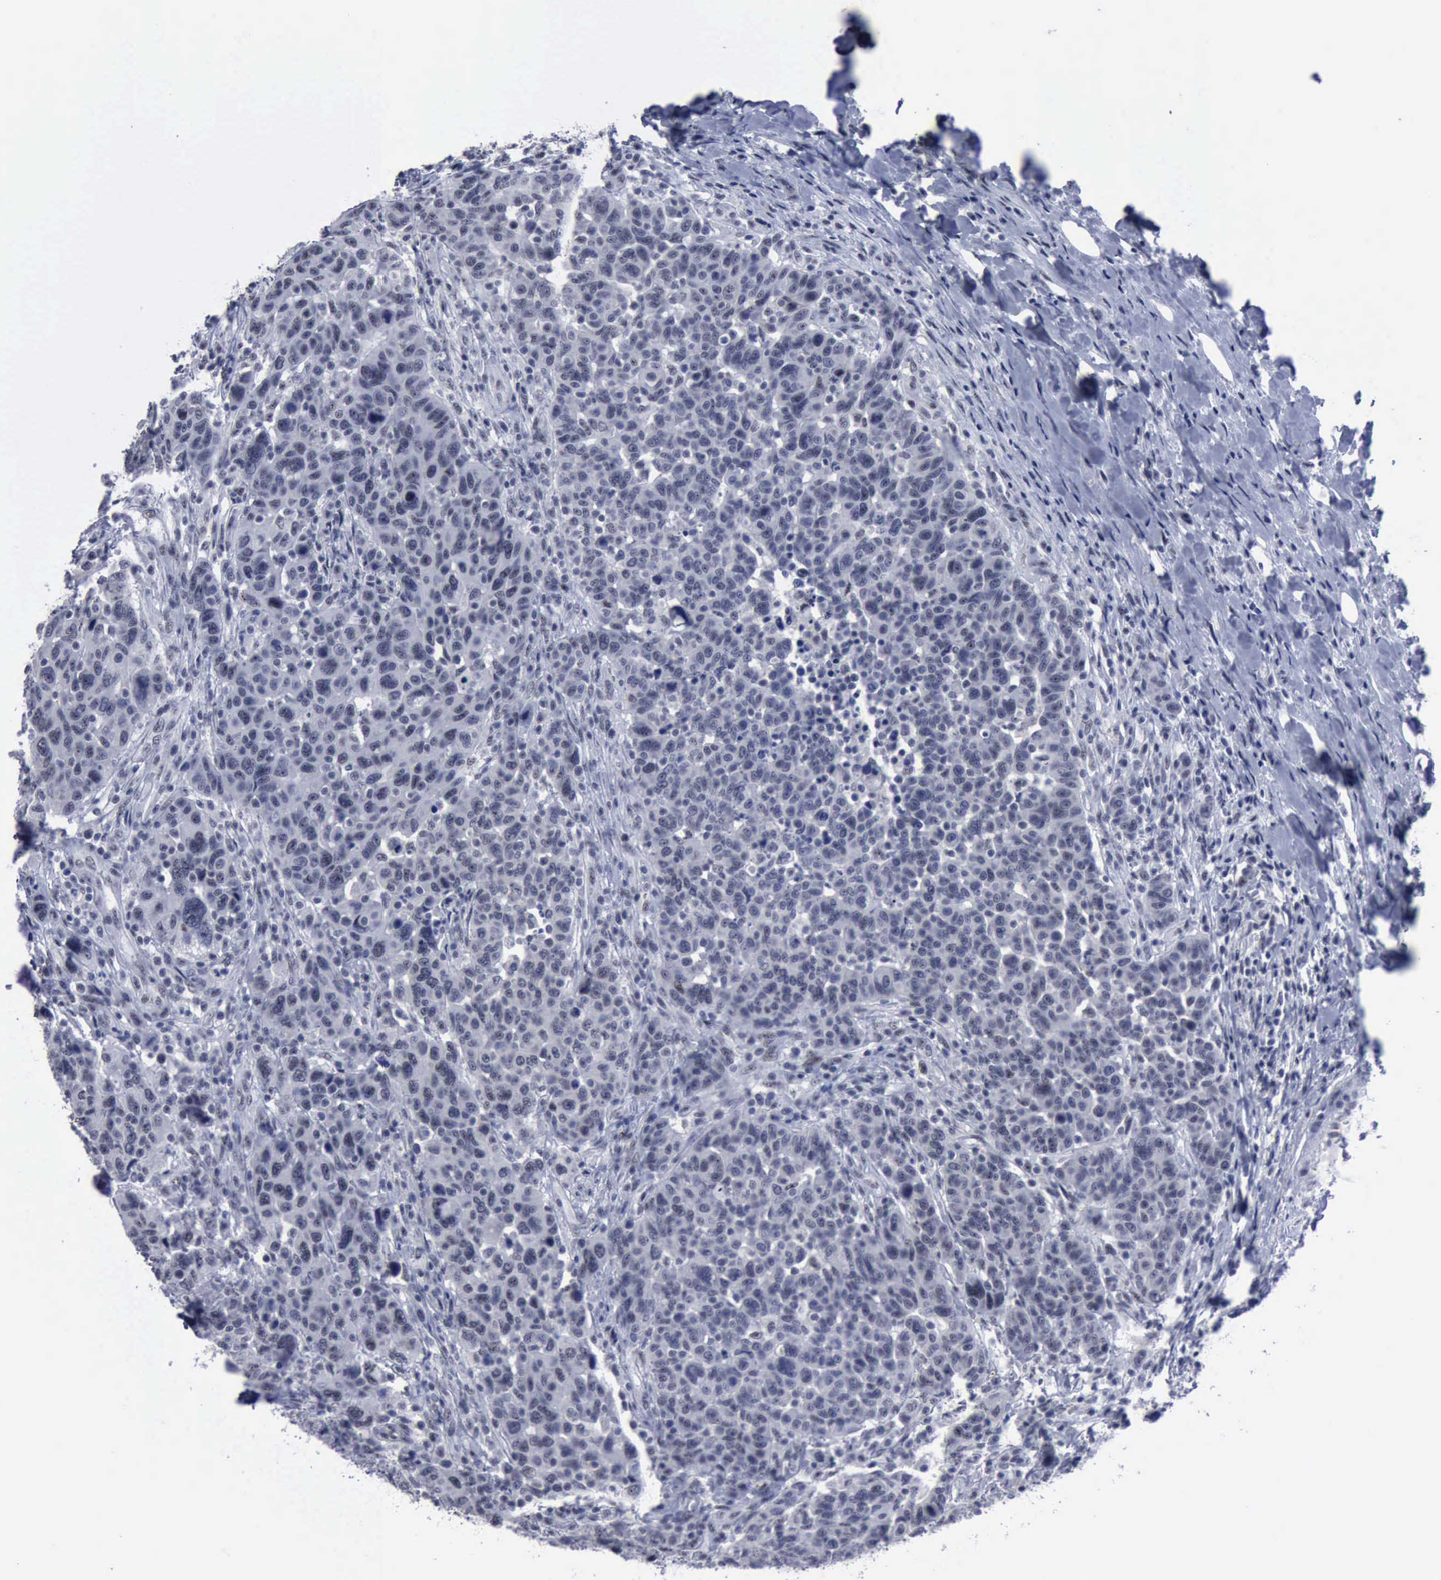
{"staining": {"intensity": "negative", "quantity": "none", "location": "none"}, "tissue": "breast cancer", "cell_type": "Tumor cells", "image_type": "cancer", "snomed": [{"axis": "morphology", "description": "Duct carcinoma"}, {"axis": "topography", "description": "Breast"}], "caption": "High power microscopy image of an IHC photomicrograph of intraductal carcinoma (breast), revealing no significant positivity in tumor cells.", "gene": "BRD1", "patient": {"sex": "female", "age": 37}}